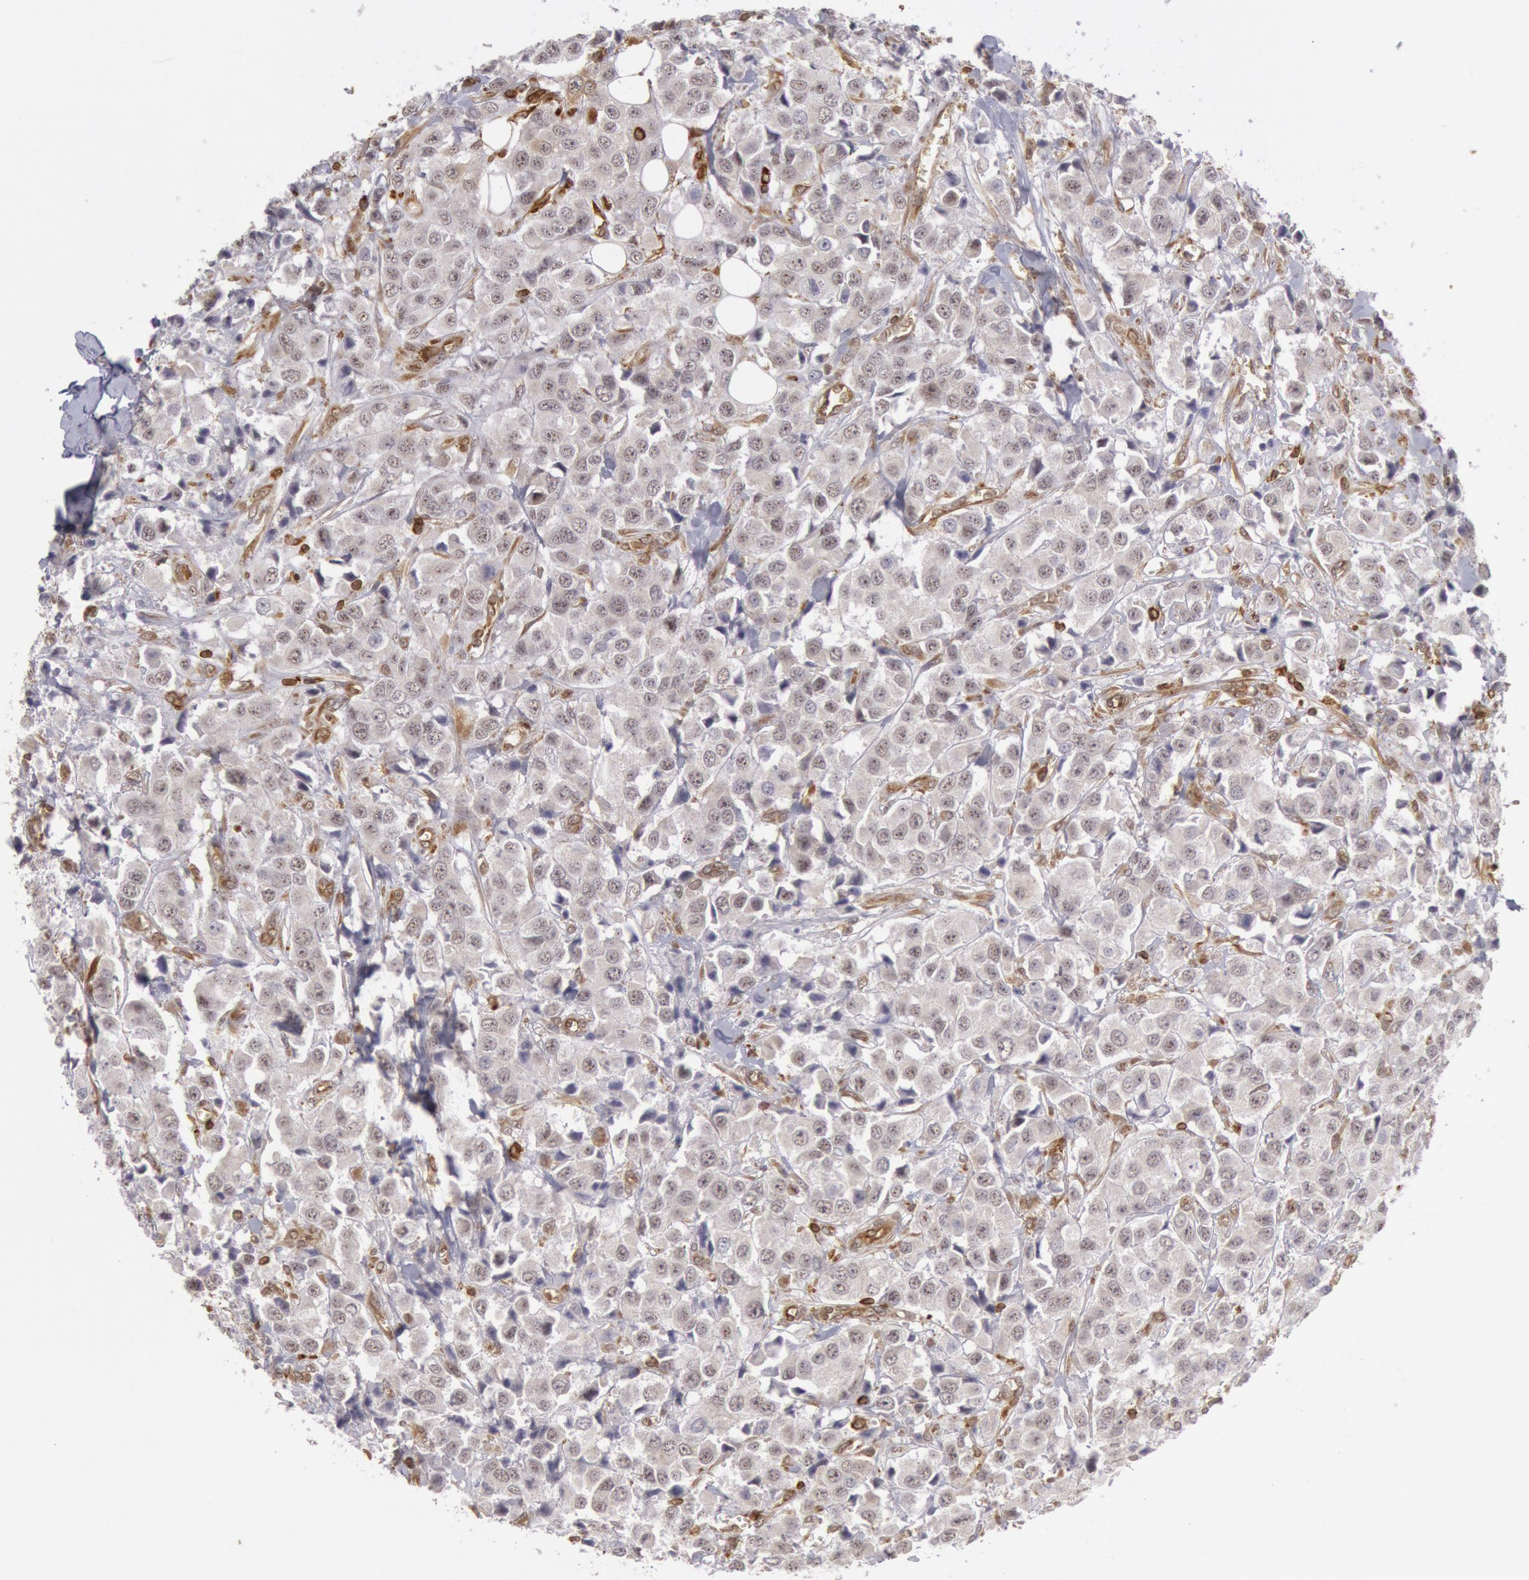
{"staining": {"intensity": "negative", "quantity": "none", "location": "none"}, "tissue": "breast cancer", "cell_type": "Tumor cells", "image_type": "cancer", "snomed": [{"axis": "morphology", "description": "Duct carcinoma"}, {"axis": "topography", "description": "Breast"}], "caption": "IHC image of human breast infiltrating ductal carcinoma stained for a protein (brown), which reveals no staining in tumor cells.", "gene": "TAP2", "patient": {"sex": "female", "age": 58}}